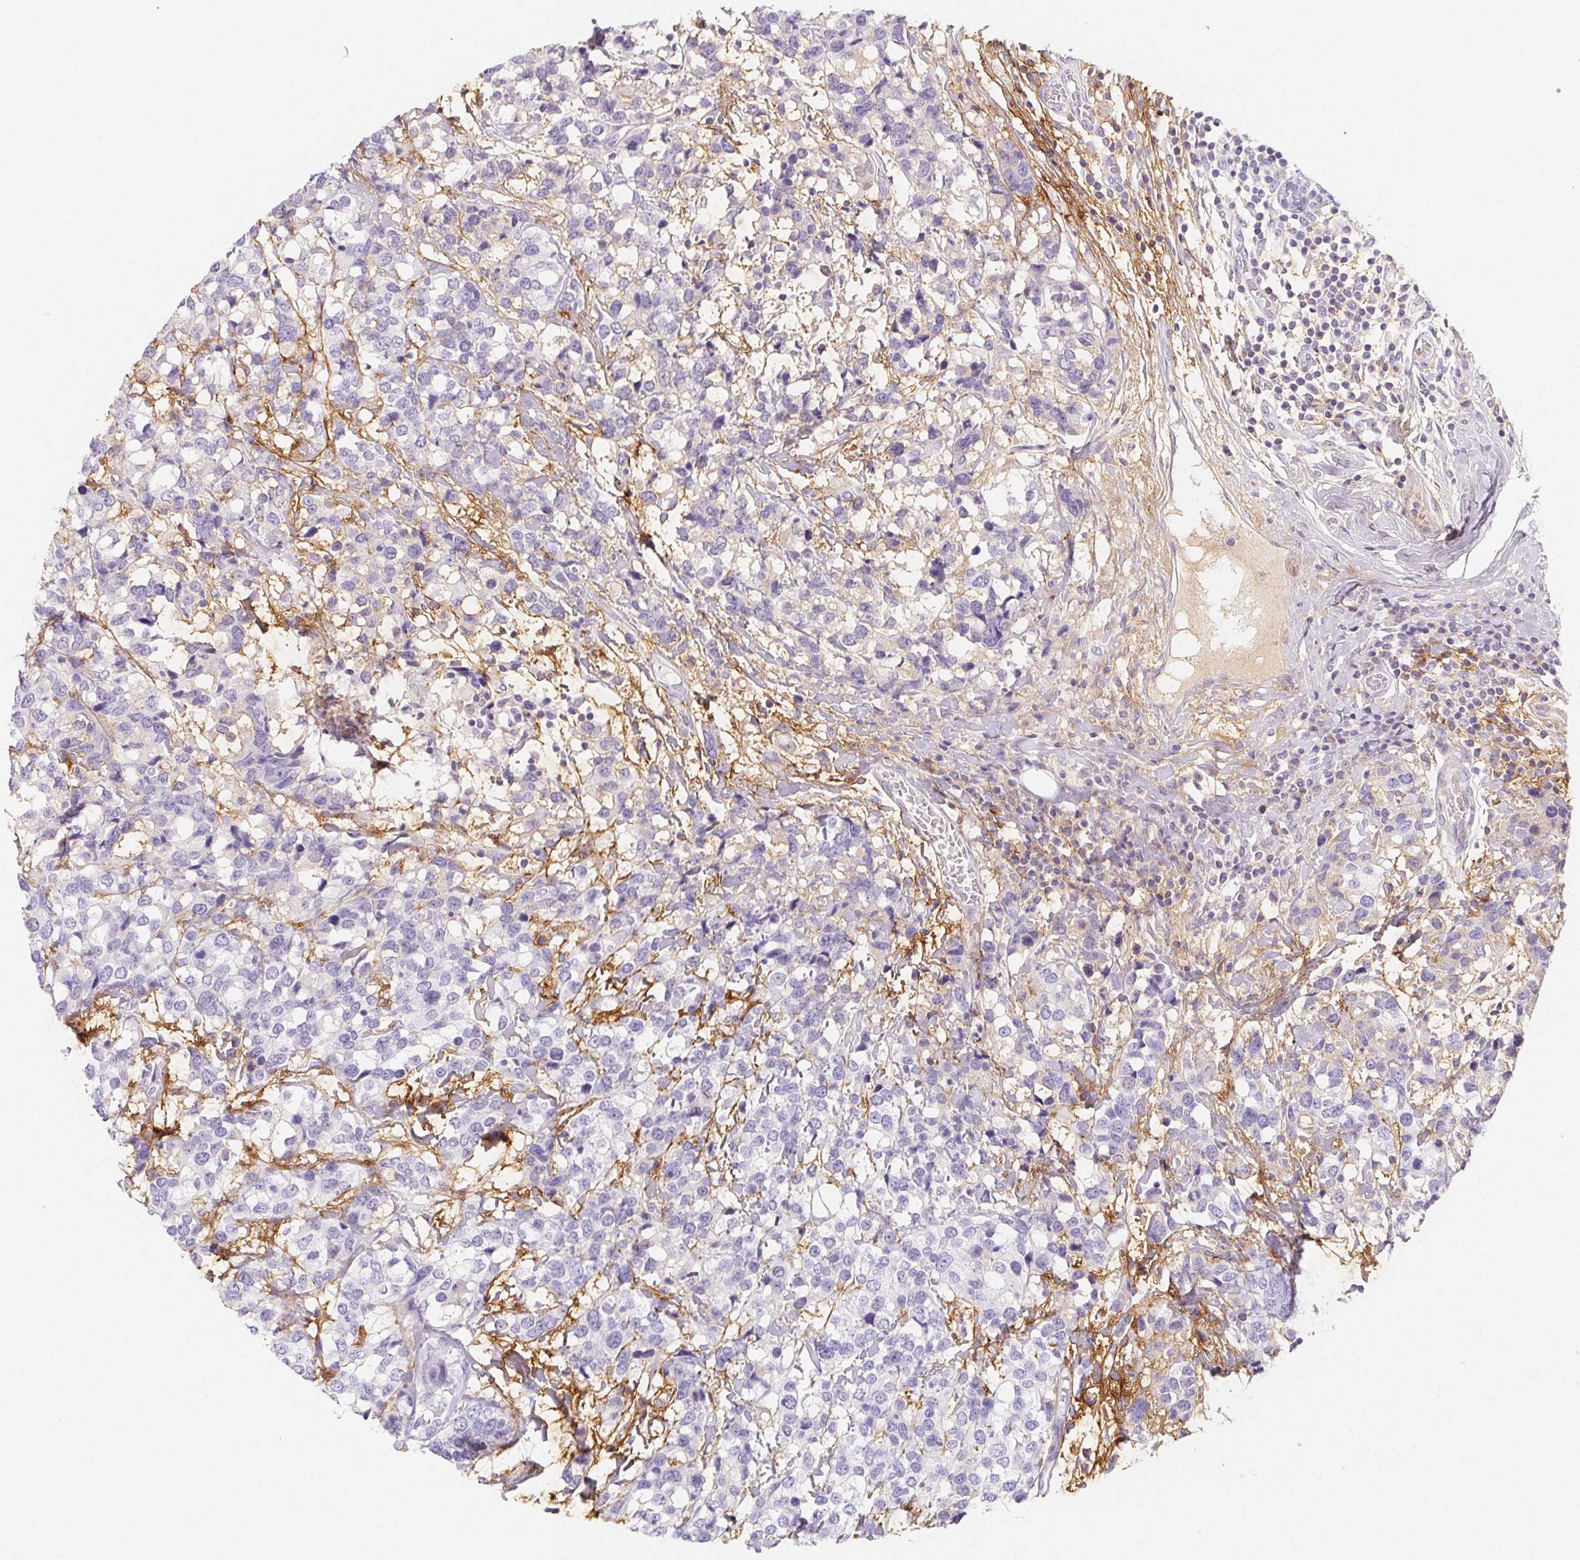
{"staining": {"intensity": "negative", "quantity": "none", "location": "none"}, "tissue": "breast cancer", "cell_type": "Tumor cells", "image_type": "cancer", "snomed": [{"axis": "morphology", "description": "Lobular carcinoma"}, {"axis": "topography", "description": "Breast"}], "caption": "The photomicrograph demonstrates no significant expression in tumor cells of lobular carcinoma (breast). The staining is performed using DAB brown chromogen with nuclei counter-stained in using hematoxylin.", "gene": "ITIH2", "patient": {"sex": "female", "age": 59}}